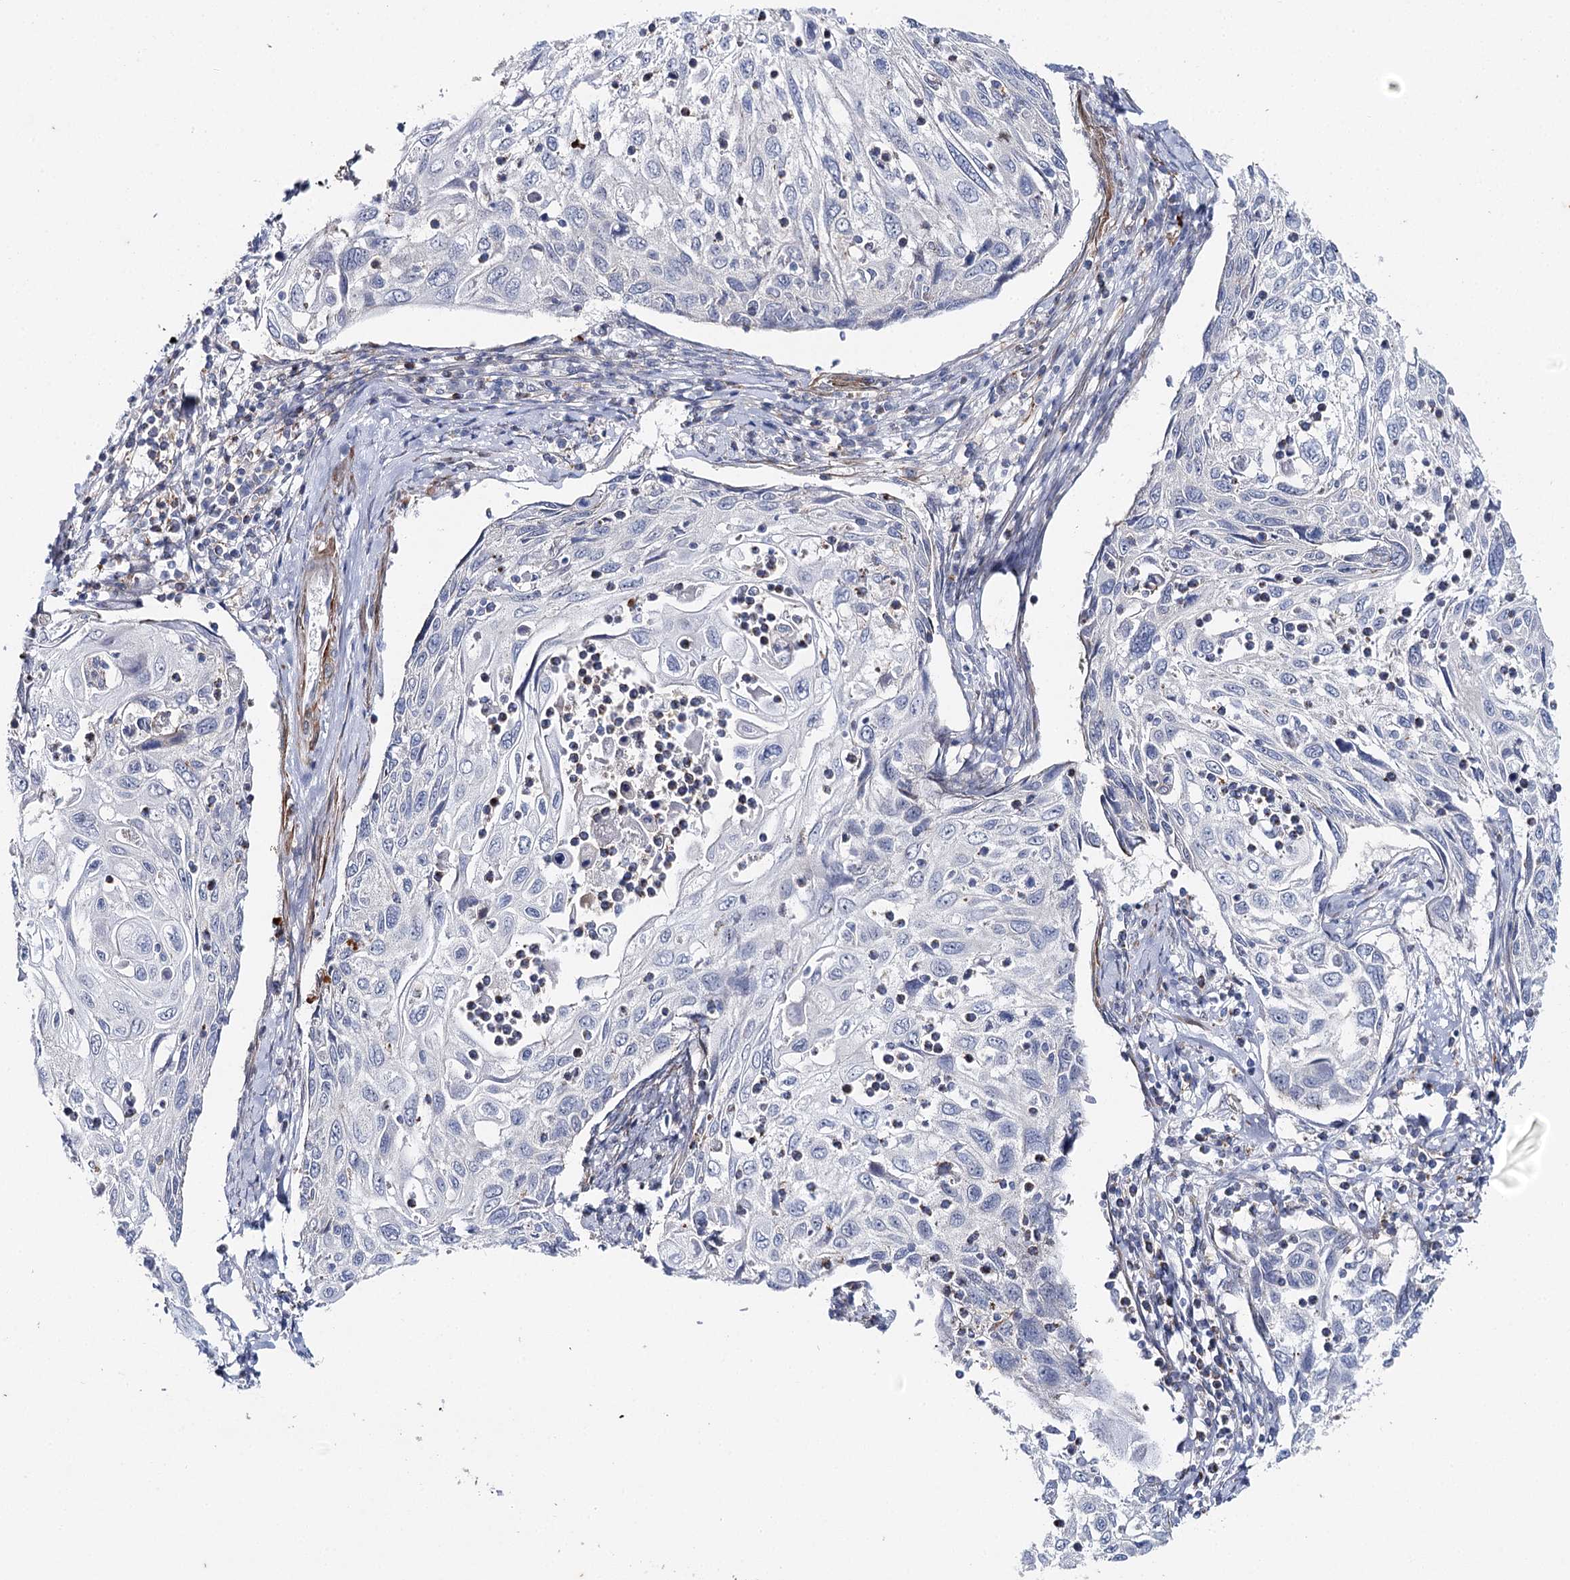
{"staining": {"intensity": "negative", "quantity": "none", "location": "none"}, "tissue": "cervical cancer", "cell_type": "Tumor cells", "image_type": "cancer", "snomed": [{"axis": "morphology", "description": "Squamous cell carcinoma, NOS"}, {"axis": "topography", "description": "Cervix"}], "caption": "Immunohistochemistry (IHC) of squamous cell carcinoma (cervical) demonstrates no positivity in tumor cells. The staining is performed using DAB (3,3'-diaminobenzidine) brown chromogen with nuclei counter-stained in using hematoxylin.", "gene": "AGXT2", "patient": {"sex": "female", "age": 70}}